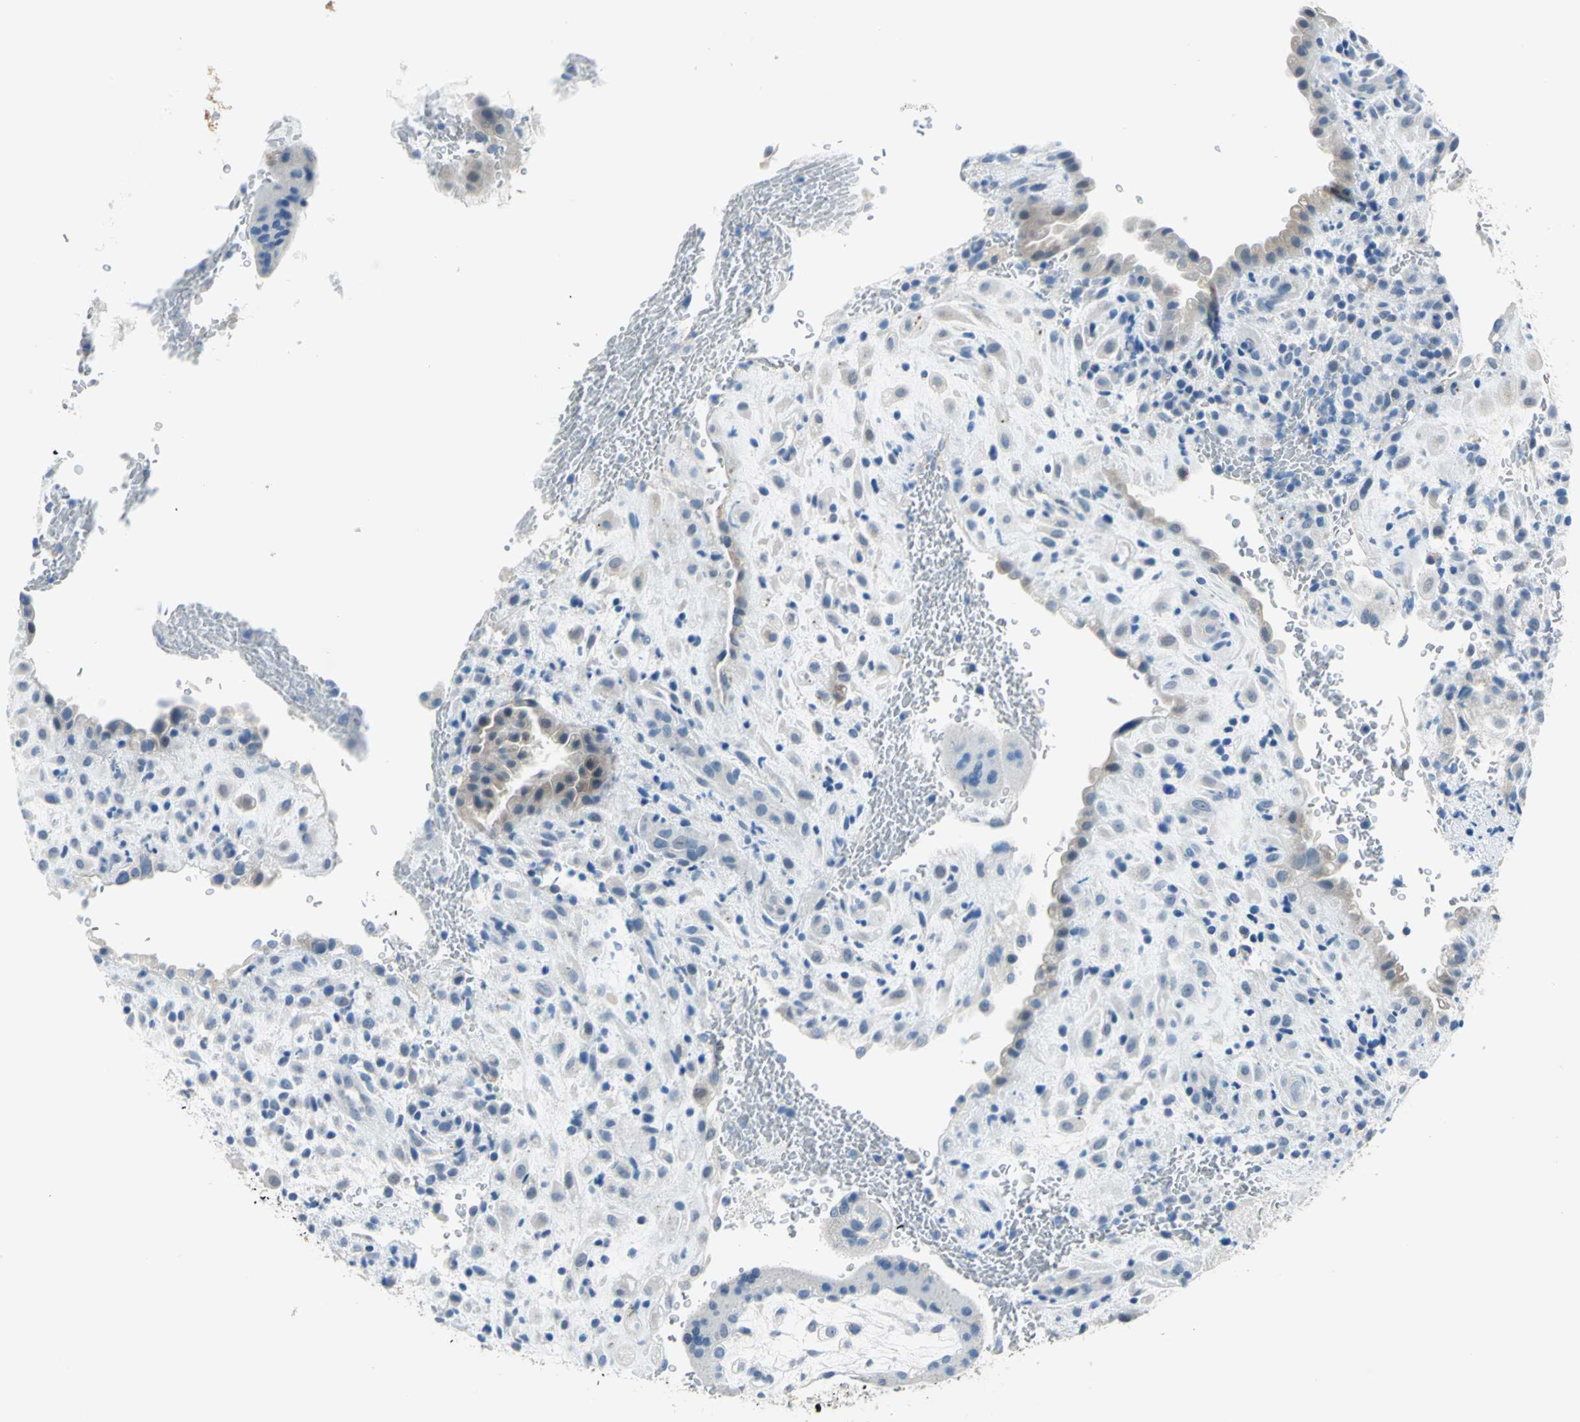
{"staining": {"intensity": "negative", "quantity": "none", "location": "none"}, "tissue": "placenta", "cell_type": "Decidual cells", "image_type": "normal", "snomed": [{"axis": "morphology", "description": "Normal tissue, NOS"}, {"axis": "topography", "description": "Placenta"}], "caption": "Immunohistochemistry (IHC) photomicrograph of benign placenta: placenta stained with DAB displays no significant protein positivity in decidual cells. (DAB IHC, high magnification).", "gene": "MUC4", "patient": {"sex": "female", "age": 35}}